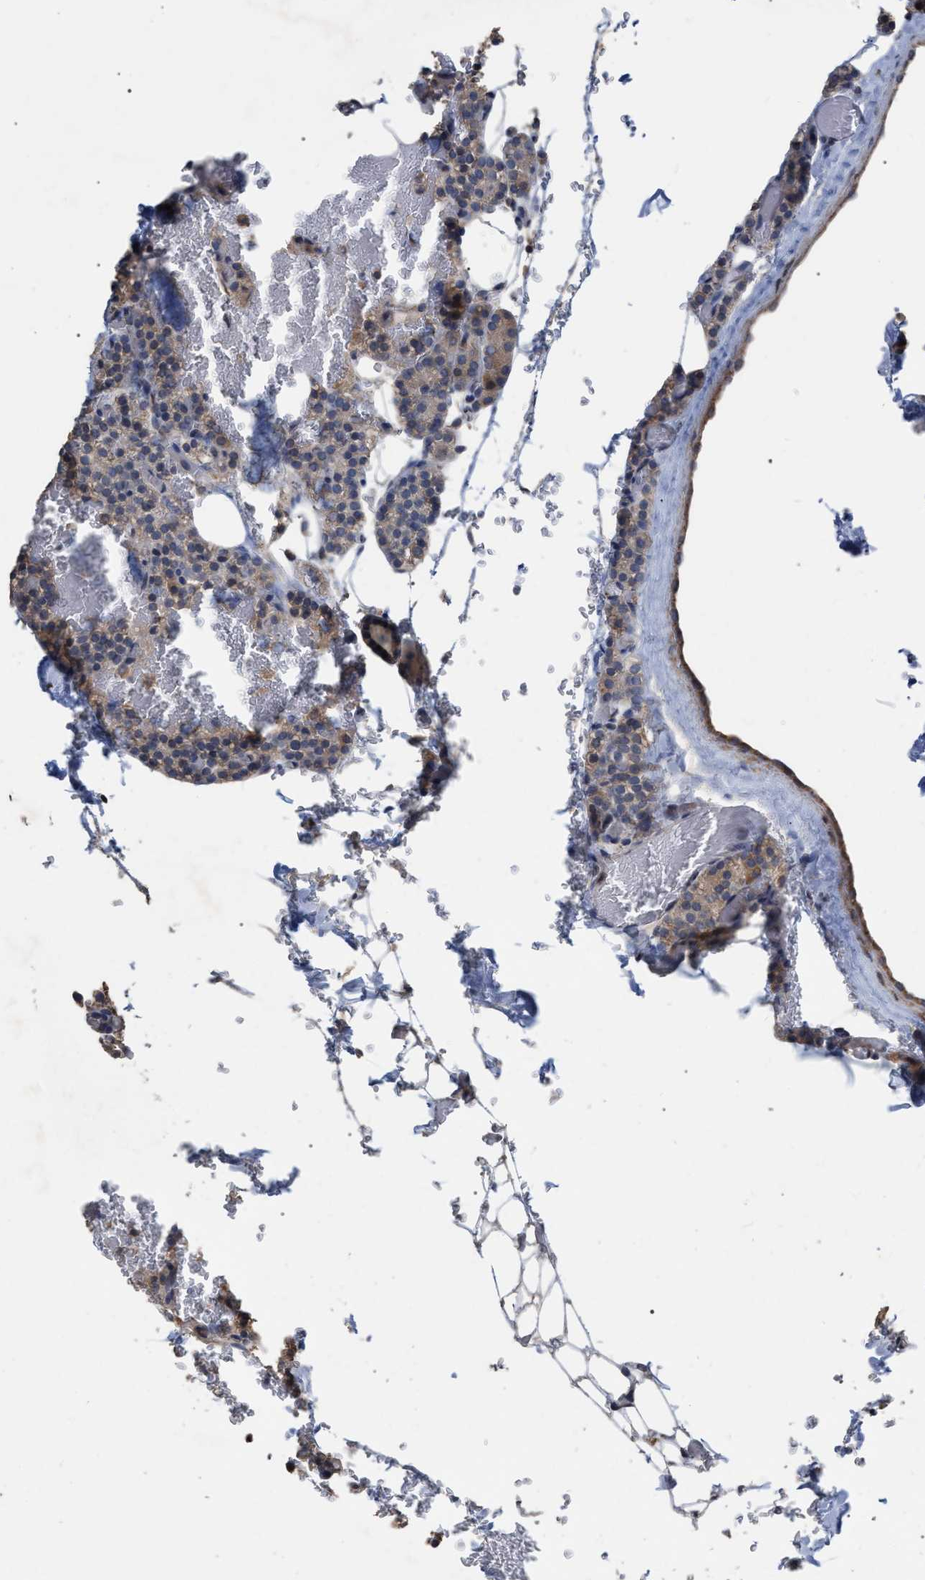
{"staining": {"intensity": "weak", "quantity": "25%-75%", "location": "cytoplasmic/membranous"}, "tissue": "parathyroid gland", "cell_type": "Glandular cells", "image_type": "normal", "snomed": [{"axis": "morphology", "description": "Normal tissue, NOS"}, {"axis": "morphology", "description": "Inflammation chronic"}, {"axis": "morphology", "description": "Goiter, colloid"}, {"axis": "topography", "description": "Thyroid gland"}, {"axis": "topography", "description": "Parathyroid gland"}], "caption": "DAB (3,3'-diaminobenzidine) immunohistochemical staining of unremarkable human parathyroid gland displays weak cytoplasmic/membranous protein staining in approximately 25%-75% of glandular cells.", "gene": "BTN2A1", "patient": {"sex": "male", "age": 65}}